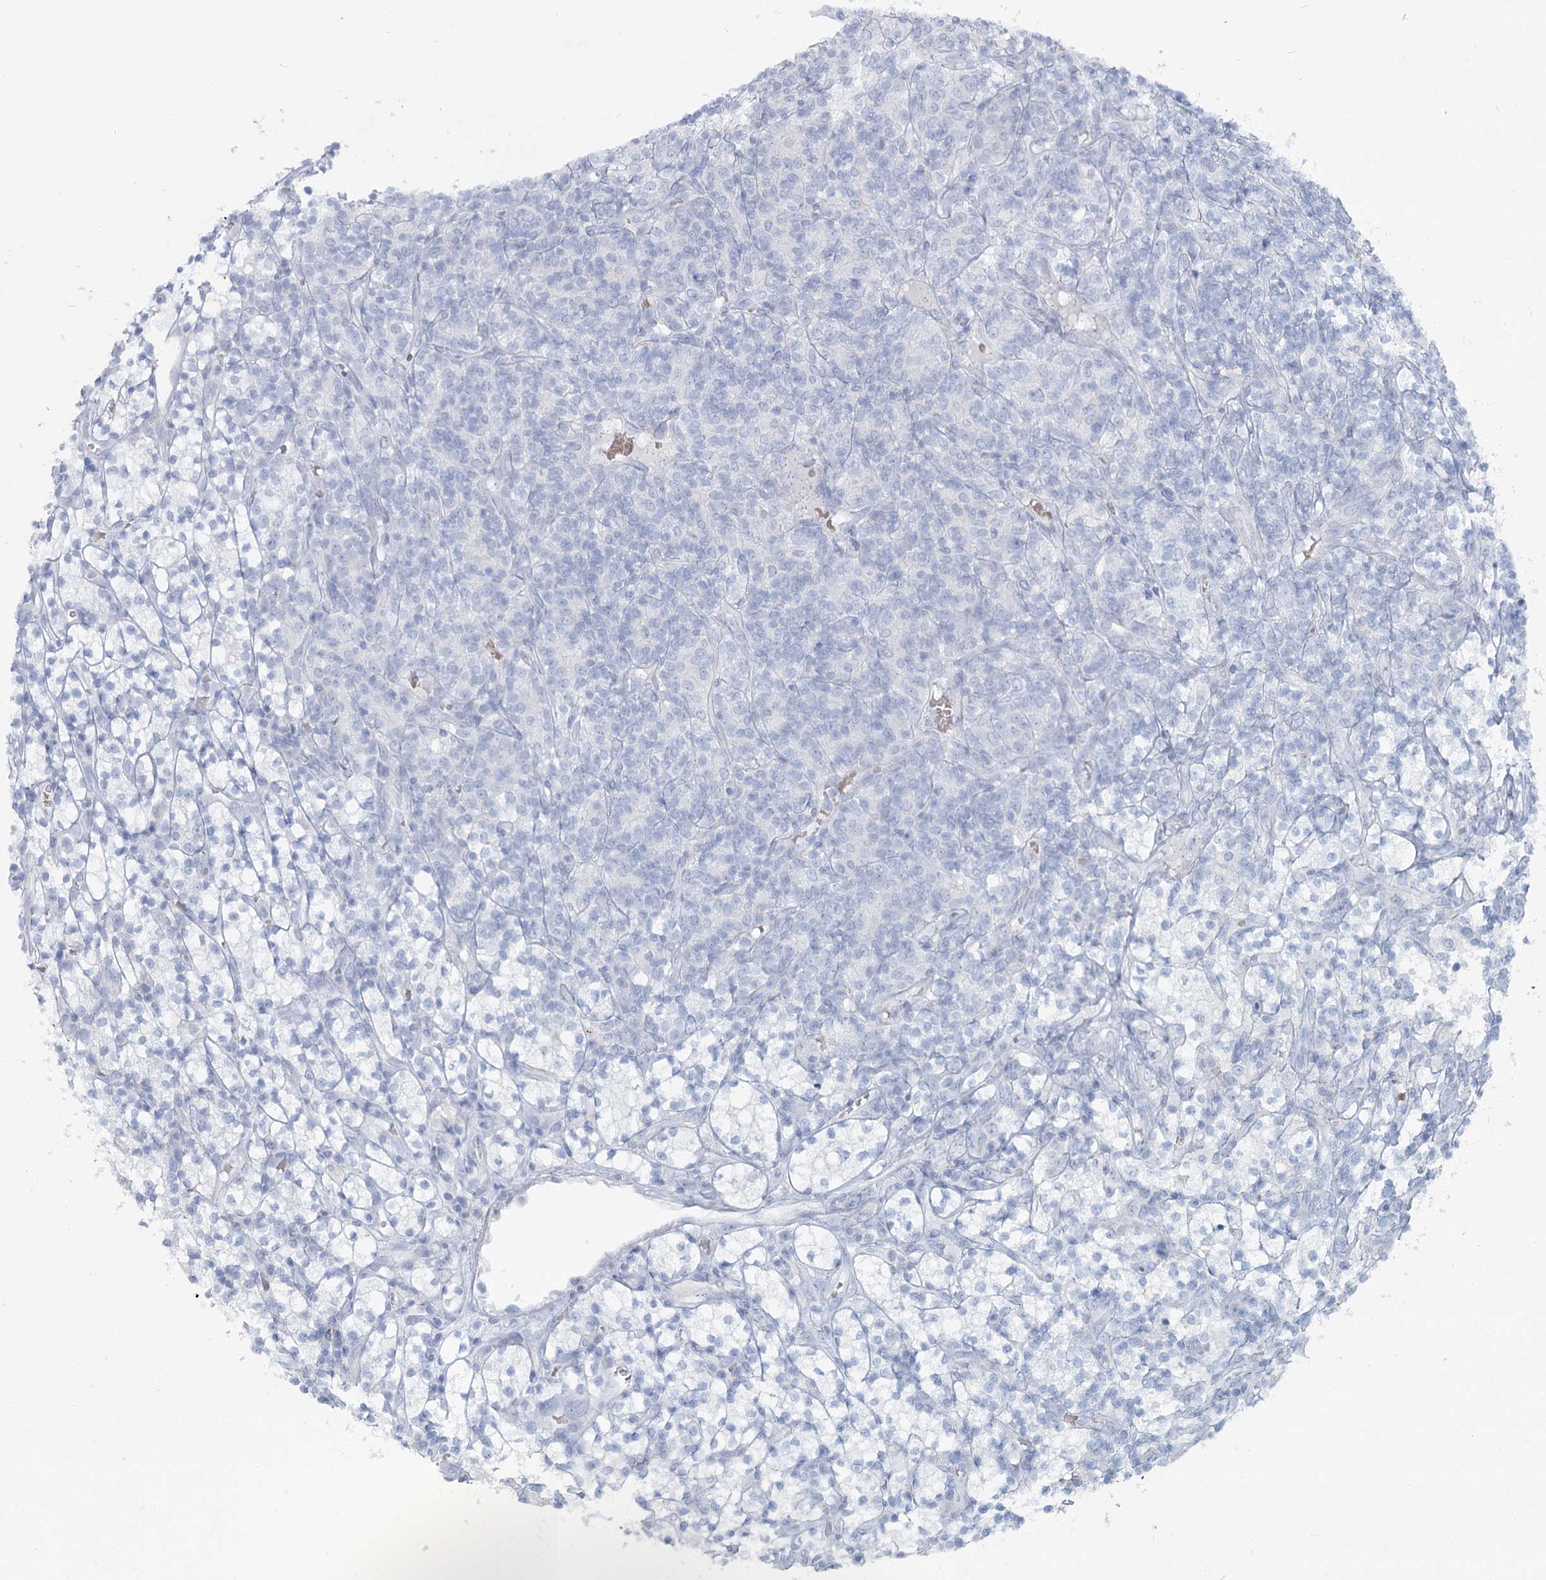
{"staining": {"intensity": "negative", "quantity": "none", "location": "none"}, "tissue": "renal cancer", "cell_type": "Tumor cells", "image_type": "cancer", "snomed": [{"axis": "morphology", "description": "Adenocarcinoma, NOS"}, {"axis": "topography", "description": "Kidney"}], "caption": "Adenocarcinoma (renal) stained for a protein using IHC reveals no expression tumor cells.", "gene": "IFIT5", "patient": {"sex": "male", "age": 77}}